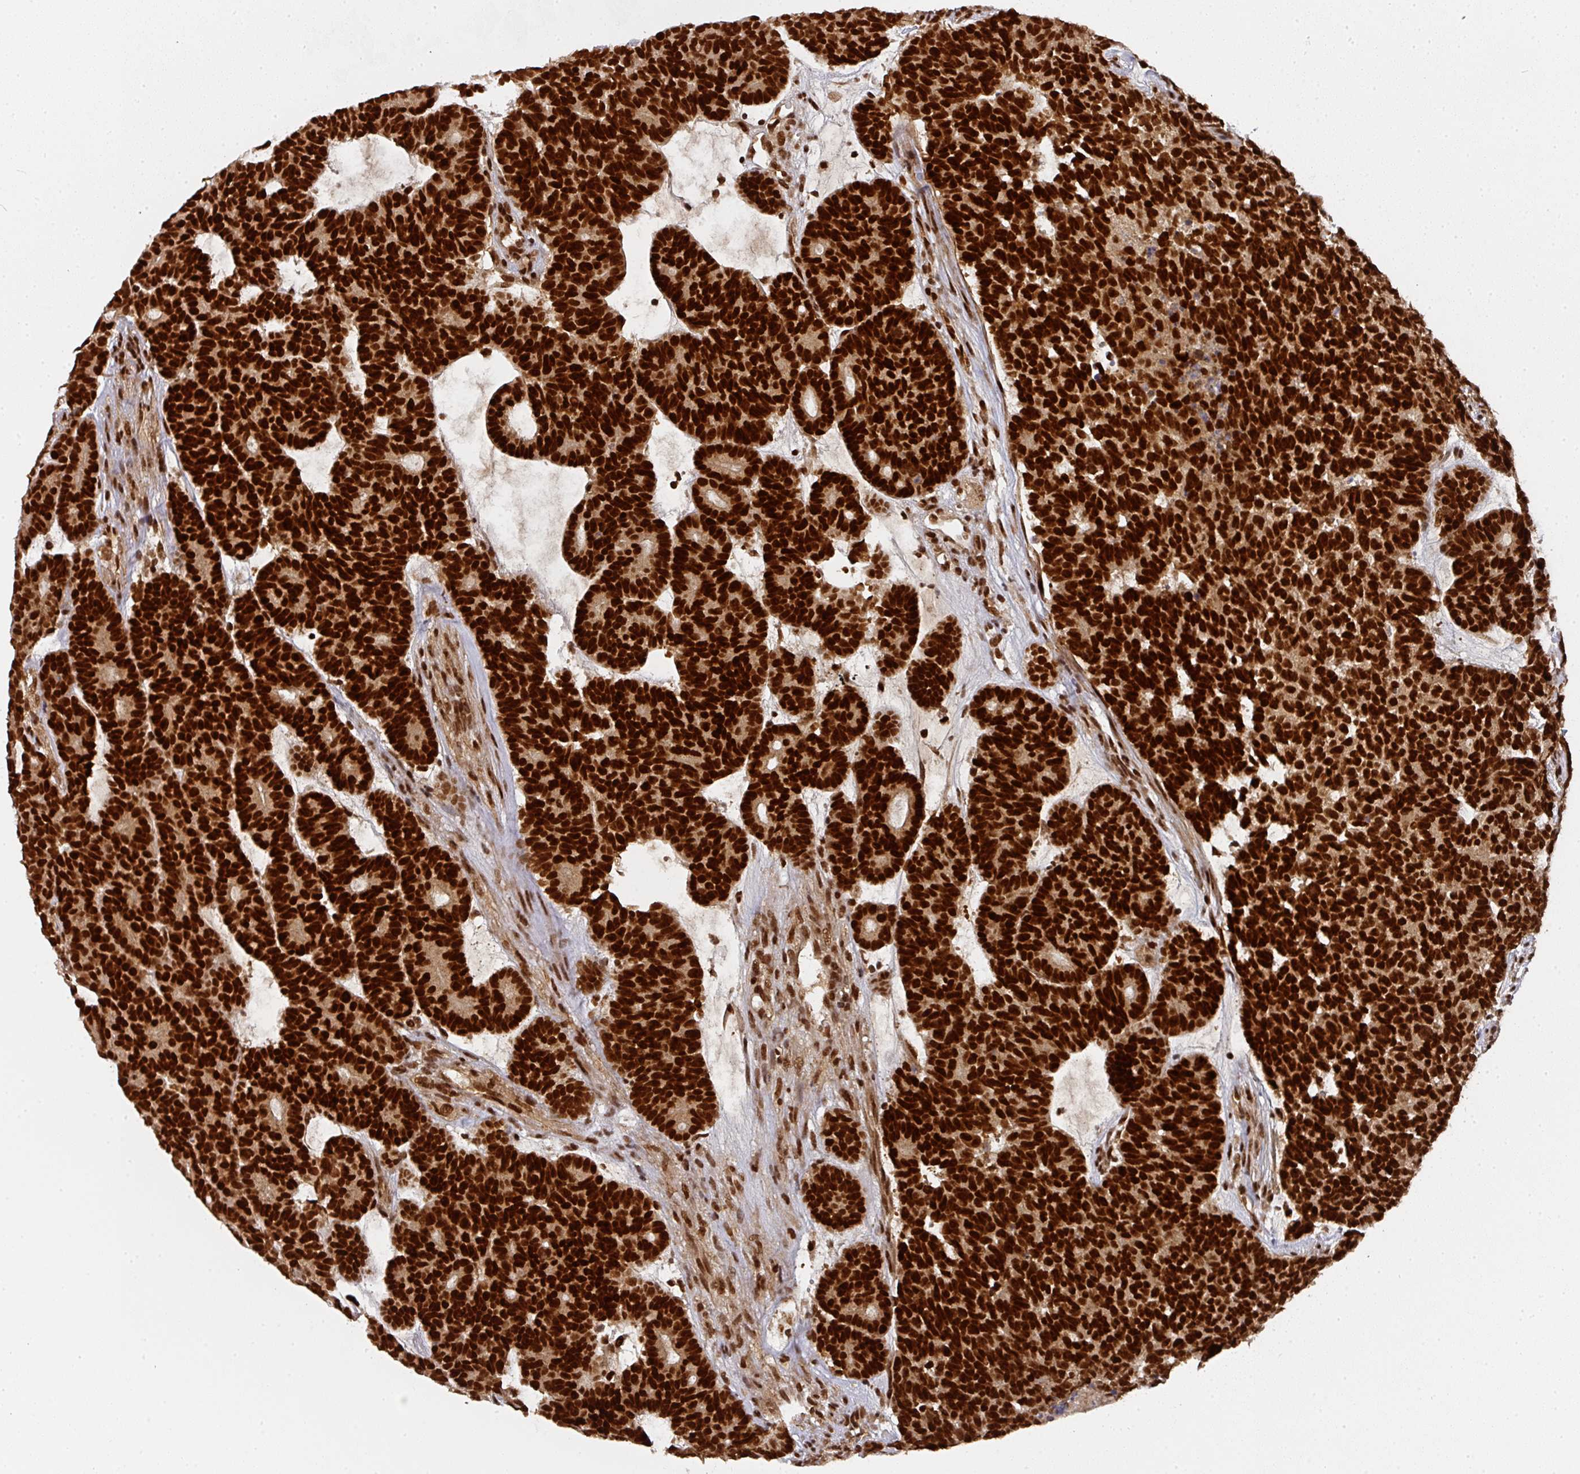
{"staining": {"intensity": "strong", "quantity": ">75%", "location": "nuclear"}, "tissue": "head and neck cancer", "cell_type": "Tumor cells", "image_type": "cancer", "snomed": [{"axis": "morphology", "description": "Adenocarcinoma, NOS"}, {"axis": "topography", "description": "Head-Neck"}], "caption": "The immunohistochemical stain highlights strong nuclear positivity in tumor cells of head and neck cancer tissue. The staining was performed using DAB, with brown indicating positive protein expression. Nuclei are stained blue with hematoxylin.", "gene": "DIDO1", "patient": {"sex": "female", "age": 81}}